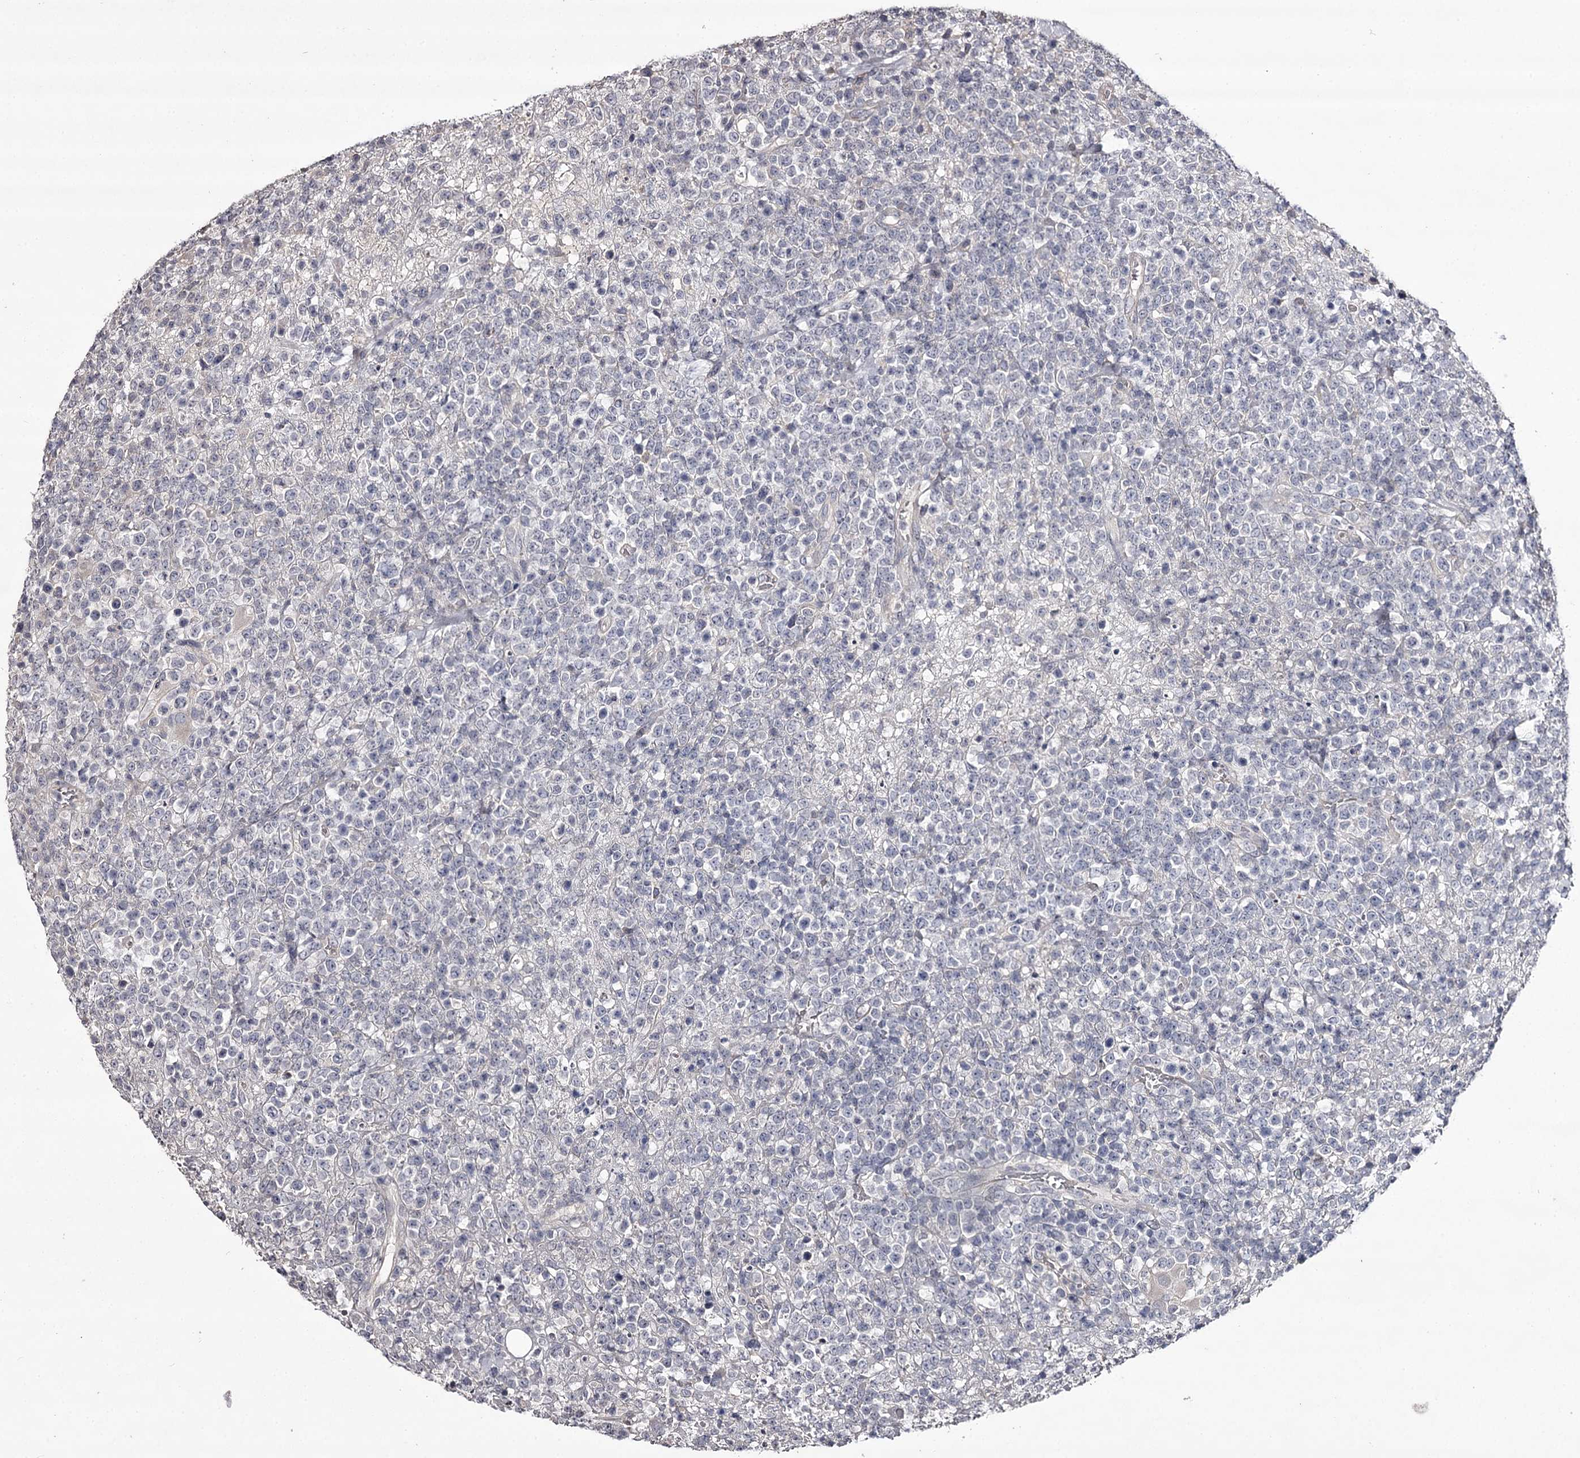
{"staining": {"intensity": "negative", "quantity": "none", "location": "none"}, "tissue": "lymphoma", "cell_type": "Tumor cells", "image_type": "cancer", "snomed": [{"axis": "morphology", "description": "Malignant lymphoma, non-Hodgkin's type, High grade"}, {"axis": "topography", "description": "Colon"}], "caption": "High magnification brightfield microscopy of lymphoma stained with DAB (3,3'-diaminobenzidine) (brown) and counterstained with hematoxylin (blue): tumor cells show no significant staining.", "gene": "PRM2", "patient": {"sex": "female", "age": 53}}